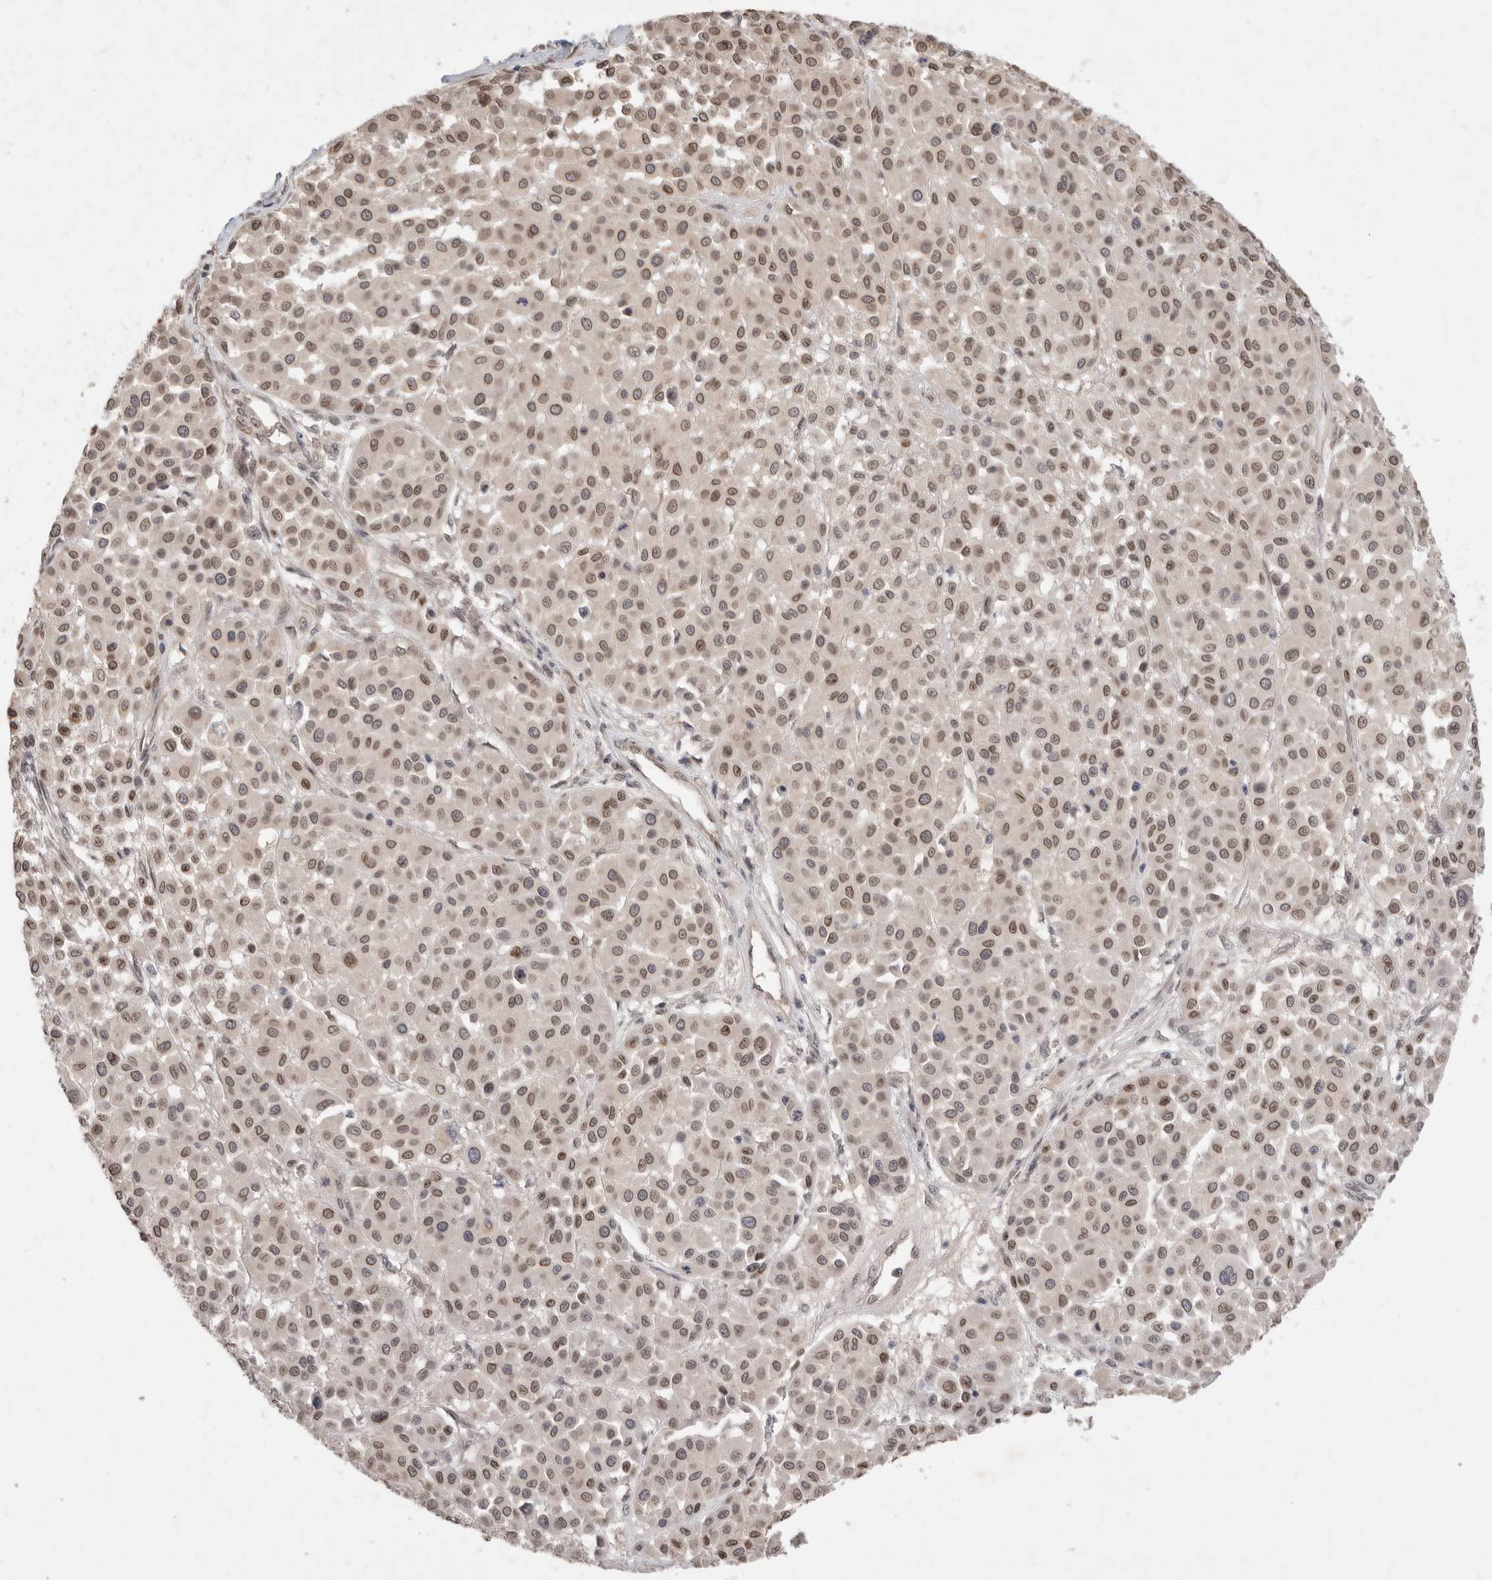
{"staining": {"intensity": "moderate", "quantity": ">75%", "location": "cytoplasmic/membranous,nuclear"}, "tissue": "melanoma", "cell_type": "Tumor cells", "image_type": "cancer", "snomed": [{"axis": "morphology", "description": "Malignant melanoma, Metastatic site"}, {"axis": "topography", "description": "Soft tissue"}], "caption": "A photomicrograph showing moderate cytoplasmic/membranous and nuclear expression in about >75% of tumor cells in melanoma, as visualized by brown immunohistochemical staining.", "gene": "LEMD3", "patient": {"sex": "male", "age": 41}}